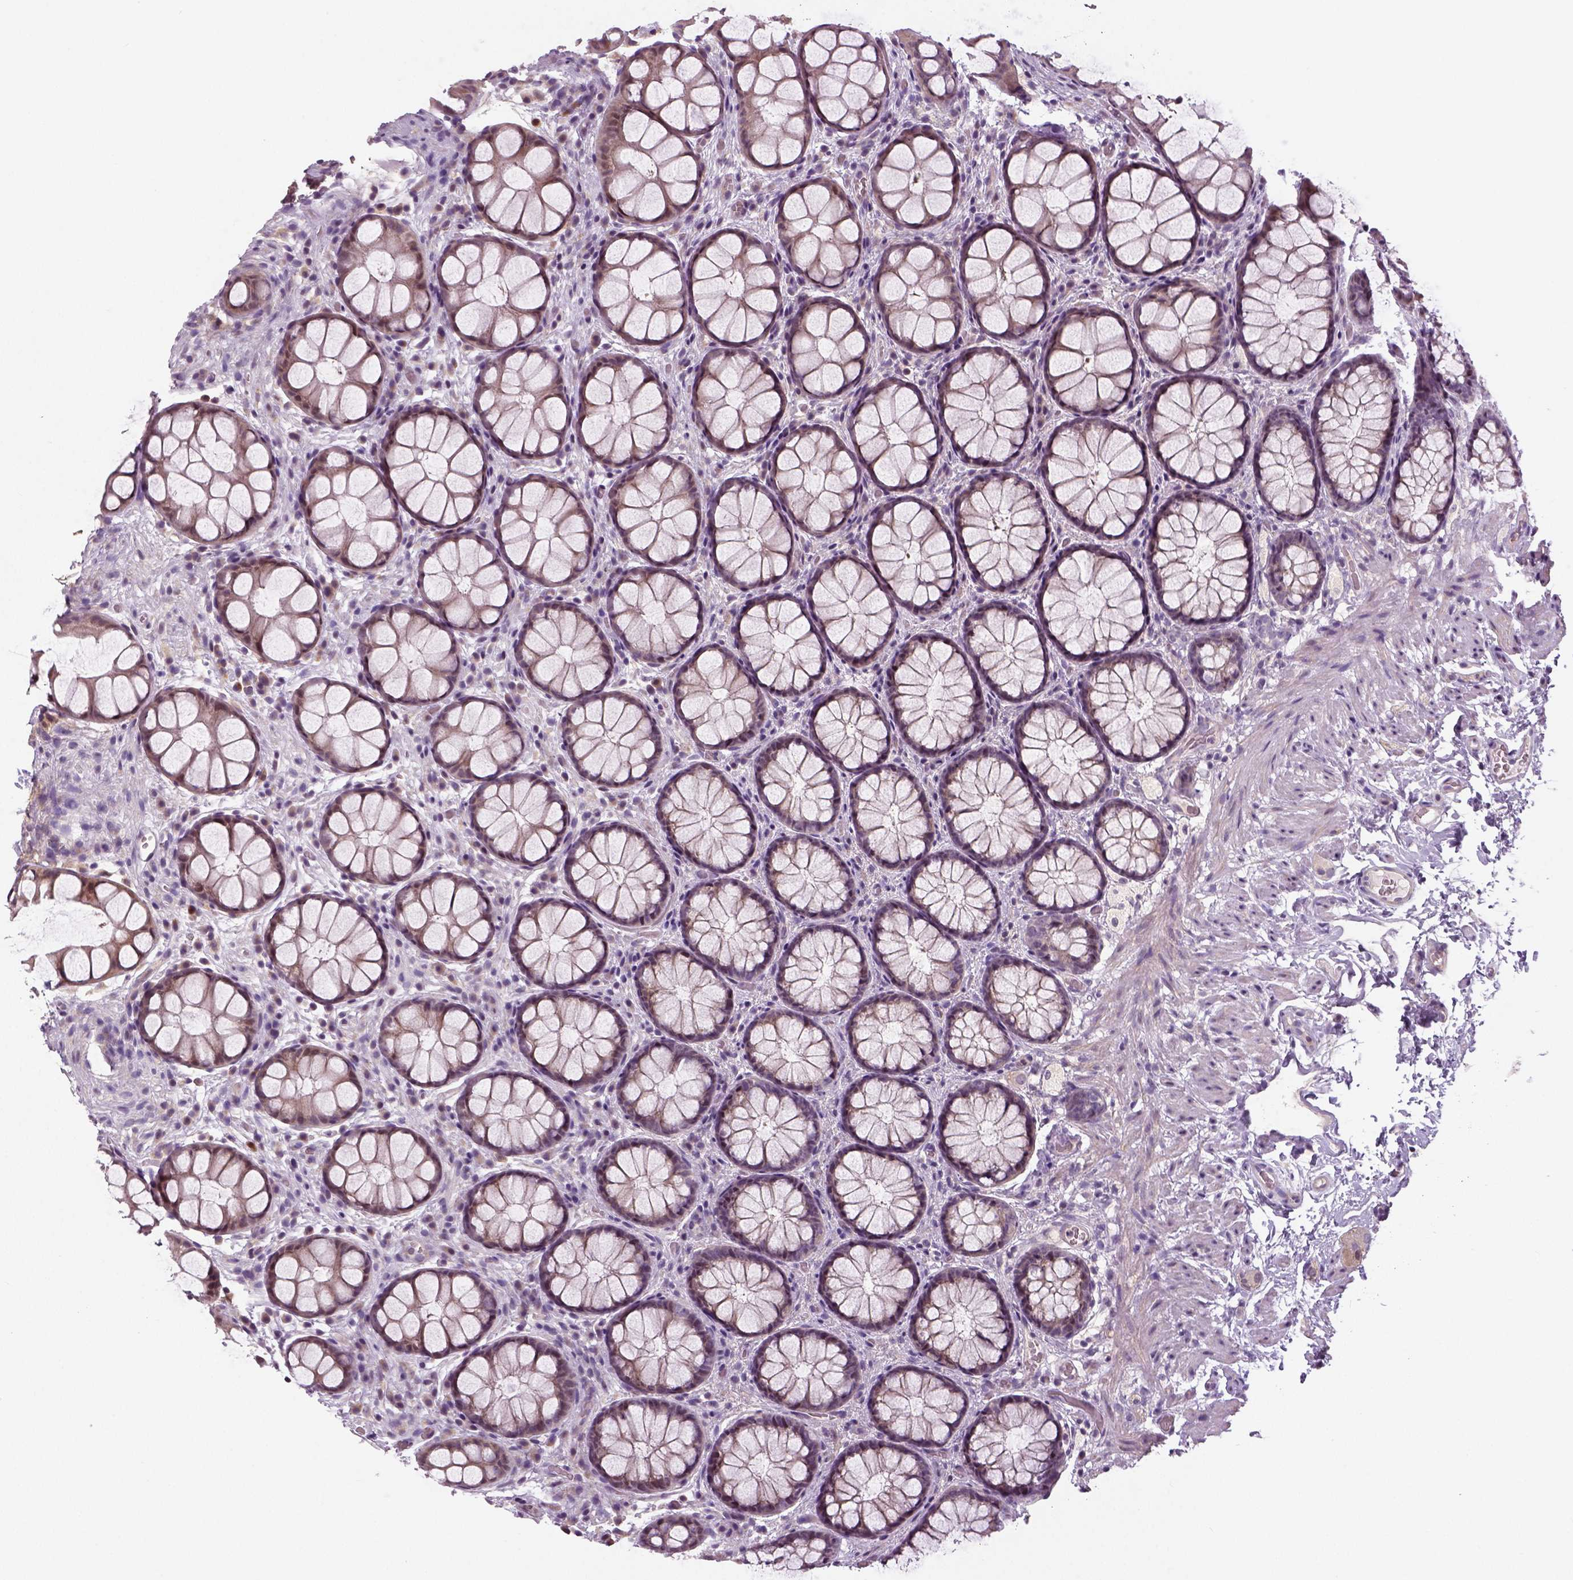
{"staining": {"intensity": "negative", "quantity": "none", "location": "none"}, "tissue": "rectum", "cell_type": "Glandular cells", "image_type": "normal", "snomed": [{"axis": "morphology", "description": "Normal tissue, NOS"}, {"axis": "topography", "description": "Rectum"}], "caption": "A high-resolution image shows IHC staining of normal rectum, which exhibits no significant positivity in glandular cells.", "gene": "NECAB1", "patient": {"sex": "female", "age": 62}}